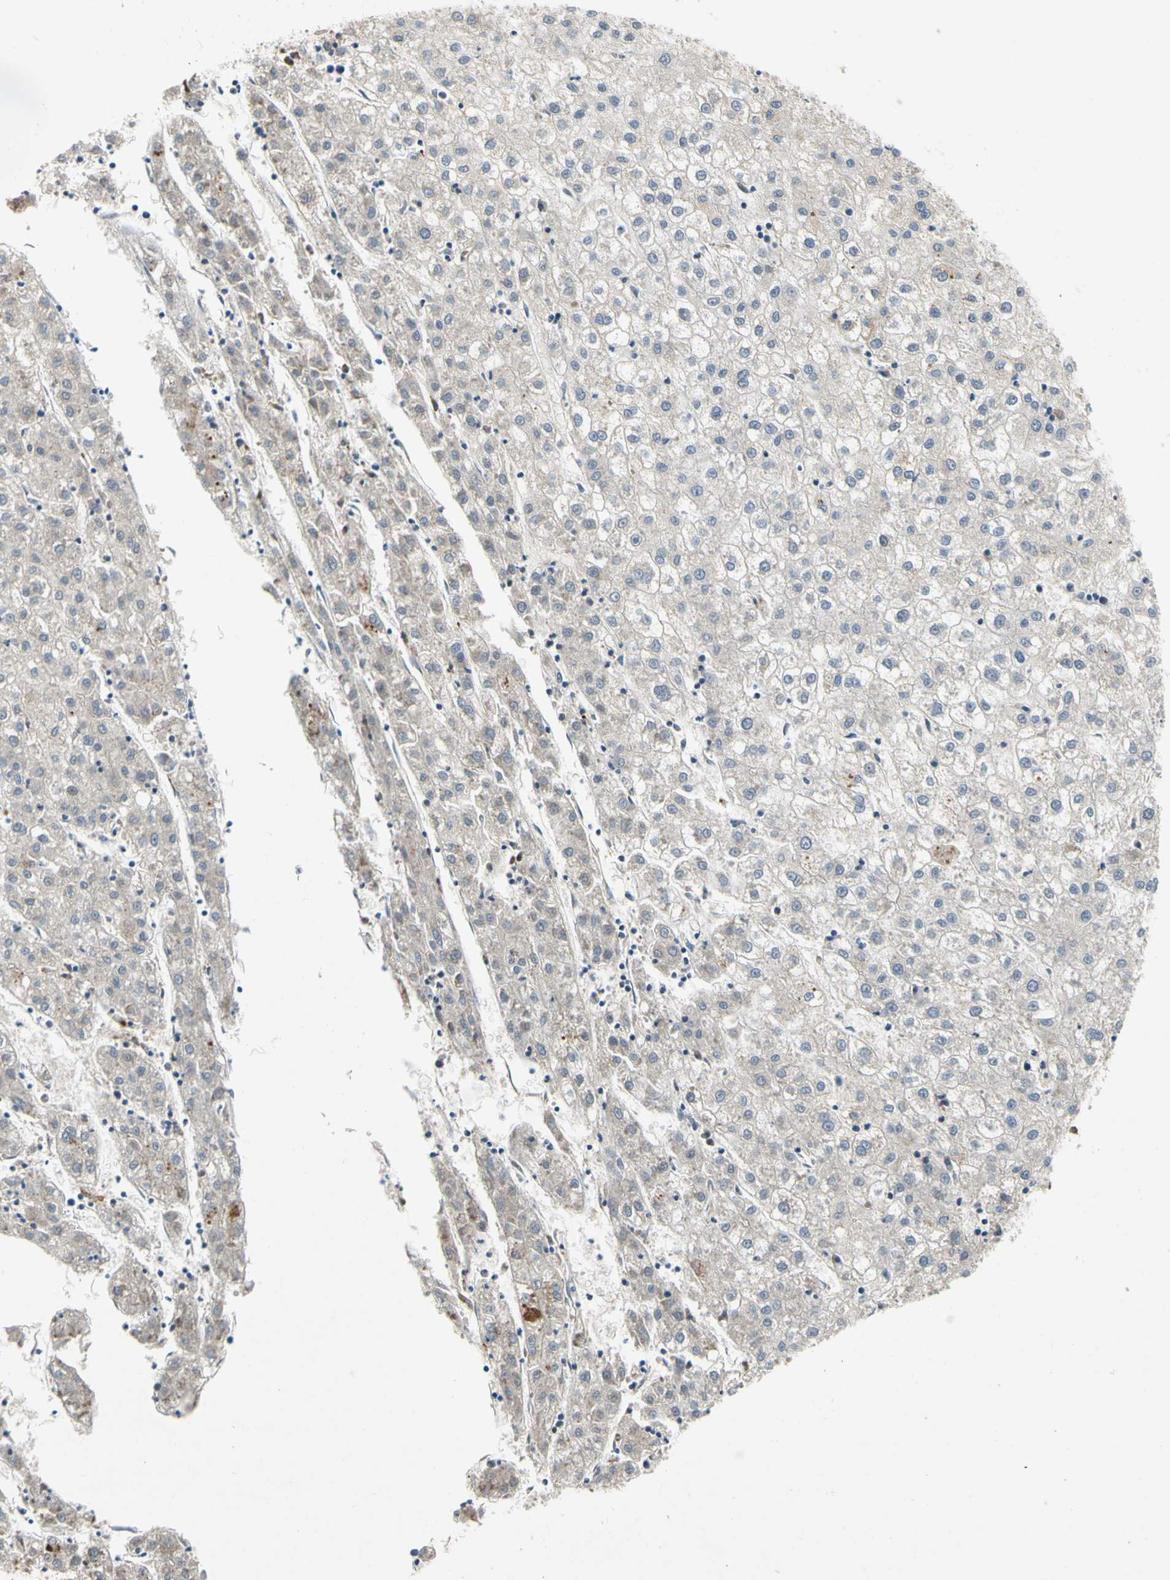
{"staining": {"intensity": "negative", "quantity": "none", "location": "none"}, "tissue": "liver cancer", "cell_type": "Tumor cells", "image_type": "cancer", "snomed": [{"axis": "morphology", "description": "Carcinoma, Hepatocellular, NOS"}, {"axis": "topography", "description": "Liver"}], "caption": "An image of human liver hepatocellular carcinoma is negative for staining in tumor cells.", "gene": "KLHDC8B", "patient": {"sex": "male", "age": 72}}